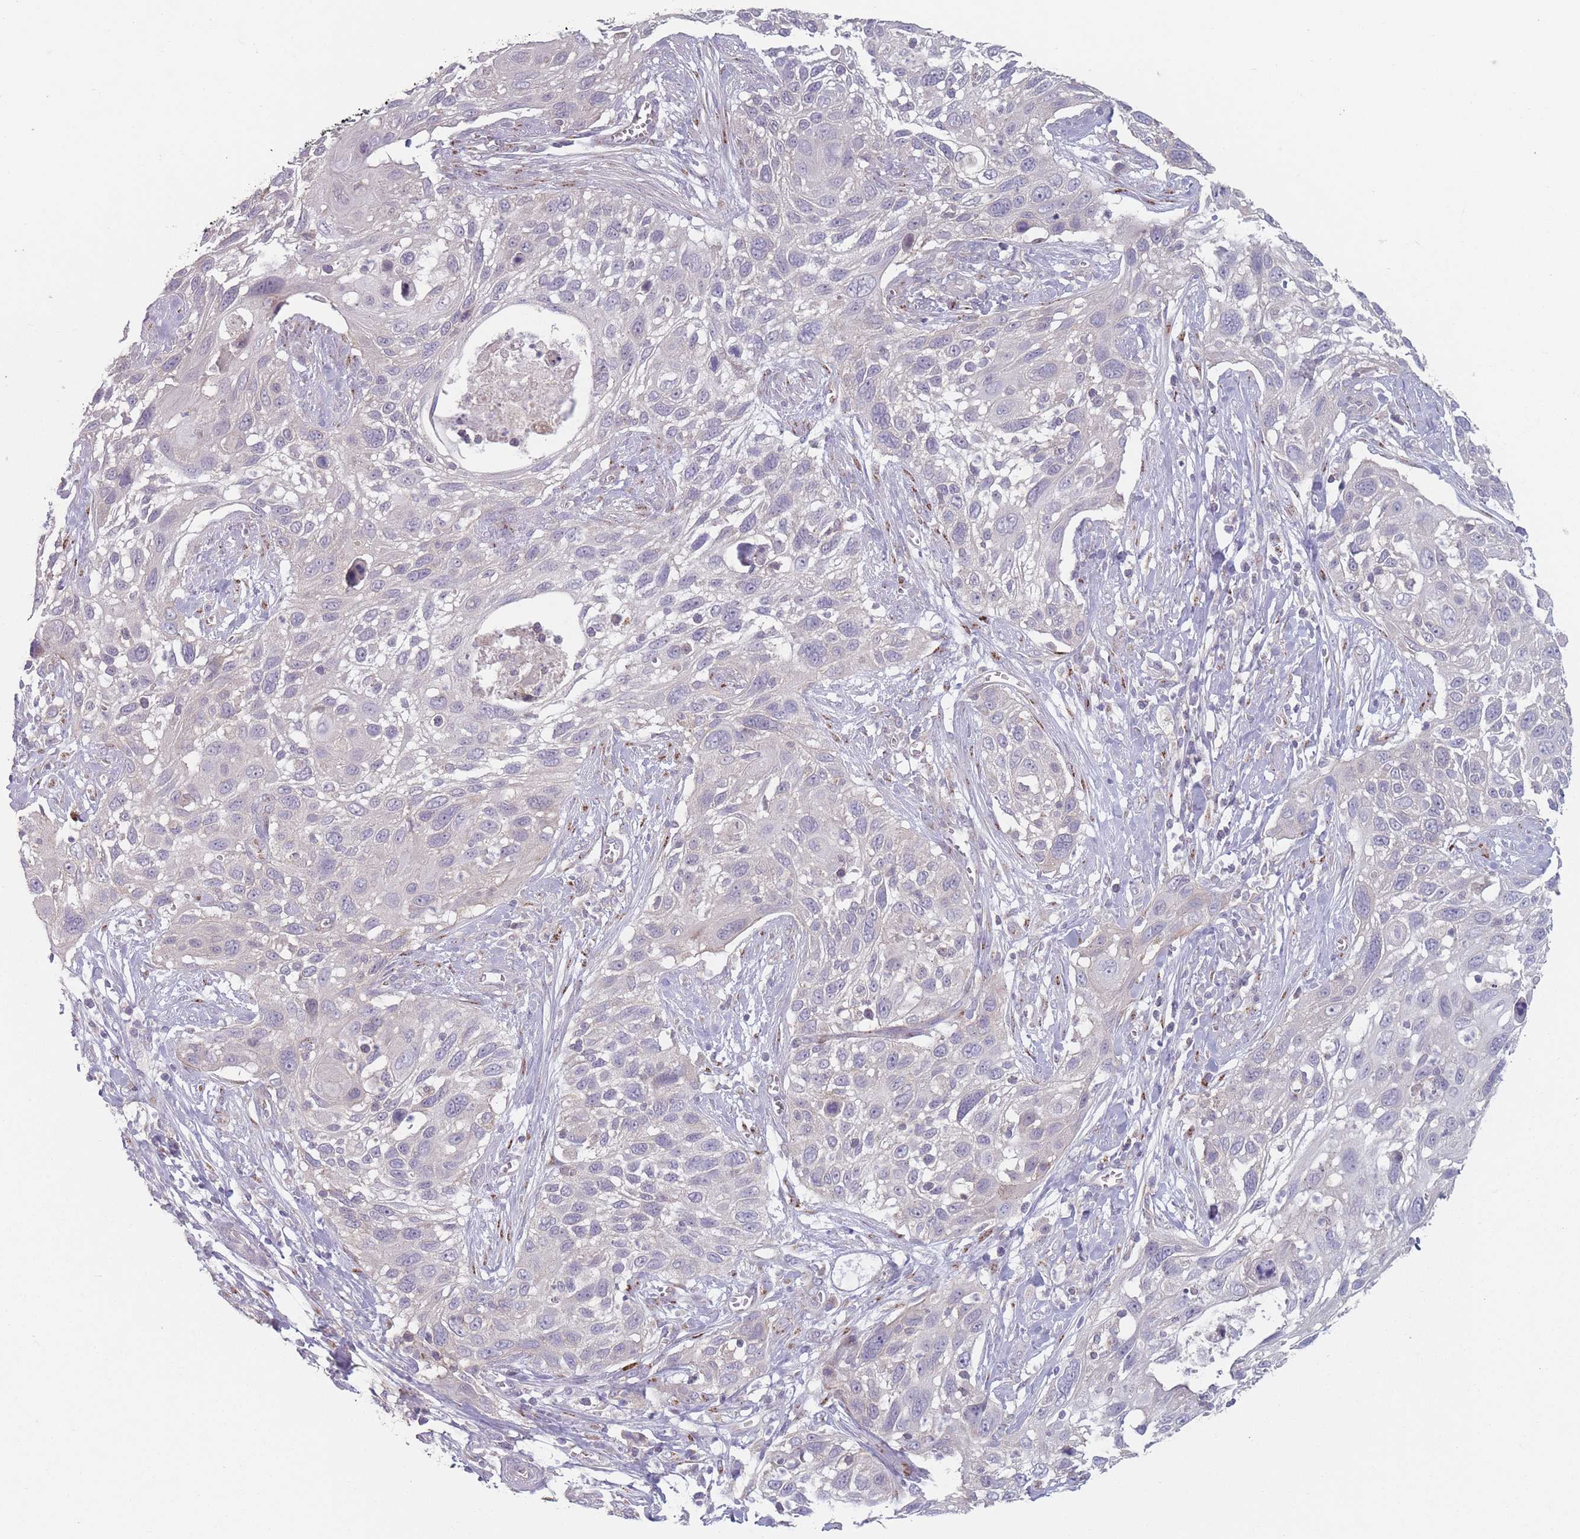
{"staining": {"intensity": "negative", "quantity": "none", "location": "none"}, "tissue": "cervical cancer", "cell_type": "Tumor cells", "image_type": "cancer", "snomed": [{"axis": "morphology", "description": "Squamous cell carcinoma, NOS"}, {"axis": "topography", "description": "Cervix"}], "caption": "Immunohistochemistry (IHC) photomicrograph of cervical cancer stained for a protein (brown), which demonstrates no staining in tumor cells.", "gene": "AKAIN1", "patient": {"sex": "female", "age": 70}}